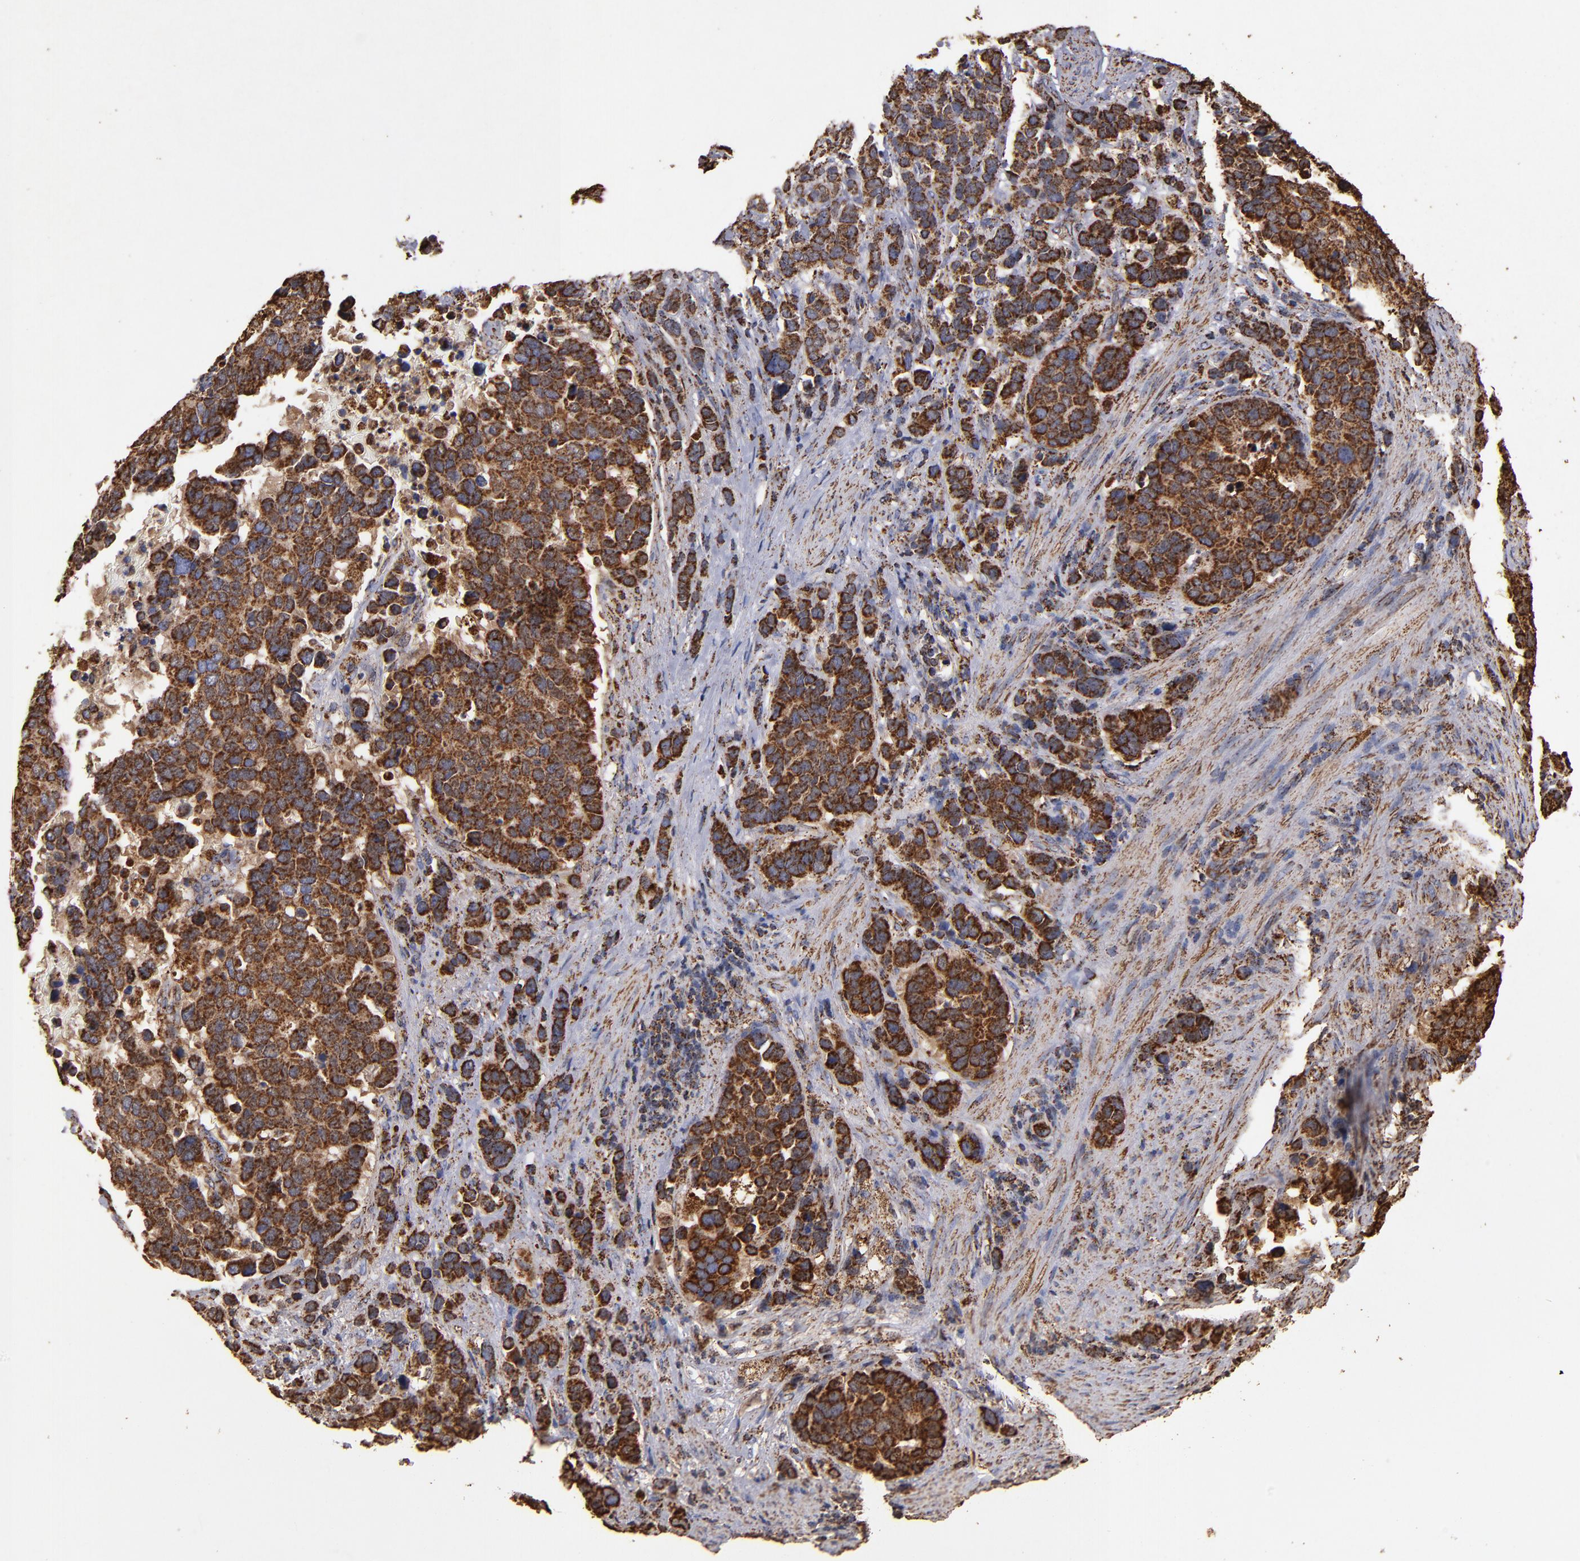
{"staining": {"intensity": "strong", "quantity": ">75%", "location": "cytoplasmic/membranous"}, "tissue": "stomach cancer", "cell_type": "Tumor cells", "image_type": "cancer", "snomed": [{"axis": "morphology", "description": "Adenocarcinoma, NOS"}, {"axis": "topography", "description": "Stomach, upper"}], "caption": "Protein analysis of adenocarcinoma (stomach) tissue shows strong cytoplasmic/membranous staining in approximately >75% of tumor cells.", "gene": "SOD2", "patient": {"sex": "male", "age": 71}}